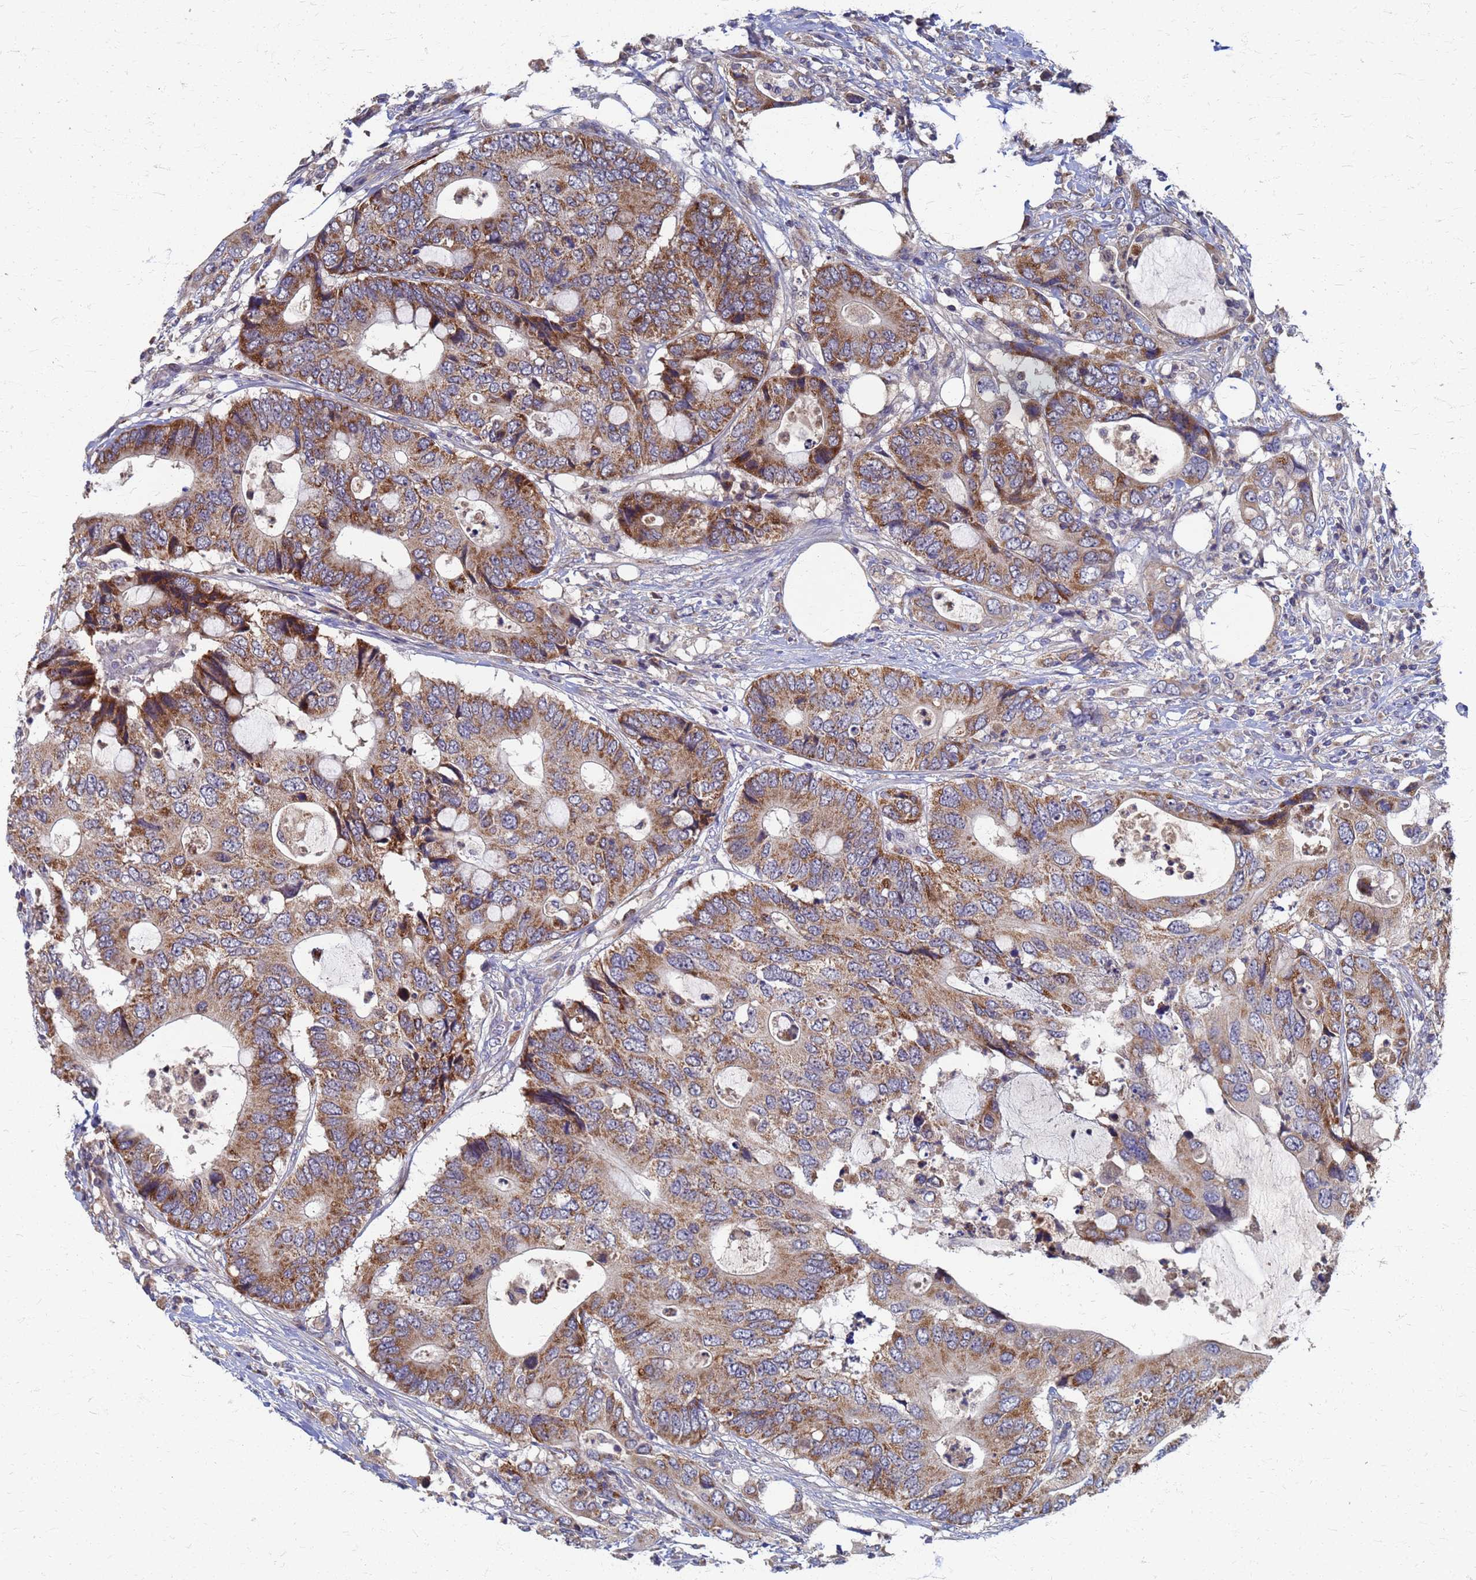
{"staining": {"intensity": "moderate", "quantity": ">75%", "location": "cytoplasmic/membranous"}, "tissue": "colorectal cancer", "cell_type": "Tumor cells", "image_type": "cancer", "snomed": [{"axis": "morphology", "description": "Adenocarcinoma, NOS"}, {"axis": "topography", "description": "Colon"}], "caption": "Human adenocarcinoma (colorectal) stained for a protein (brown) exhibits moderate cytoplasmic/membranous positive positivity in approximately >75% of tumor cells.", "gene": "ATPAF1", "patient": {"sex": "male", "age": 71}}